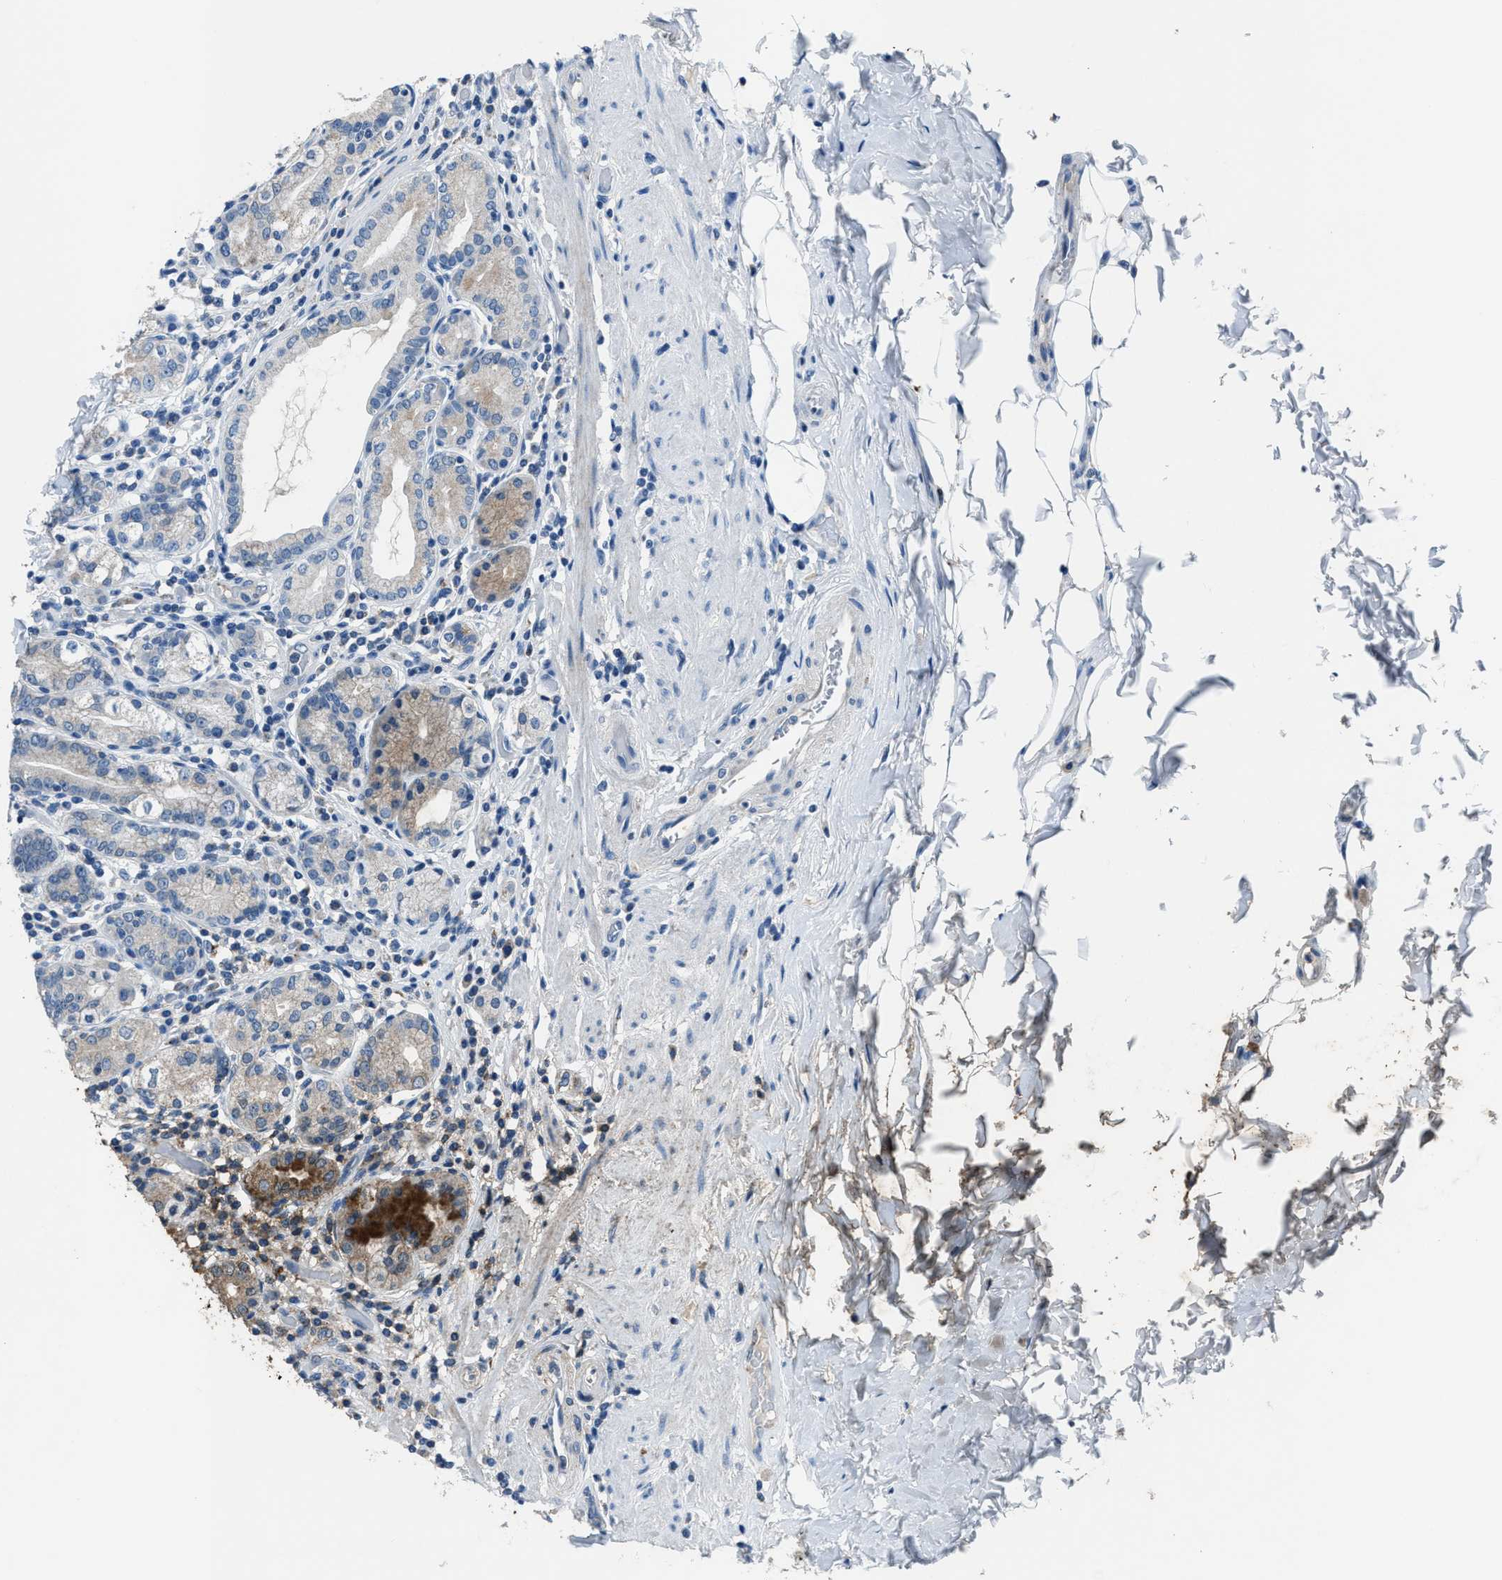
{"staining": {"intensity": "strong", "quantity": "<25%", "location": "cytoplasmic/membranous"}, "tissue": "stomach", "cell_type": "Glandular cells", "image_type": "normal", "snomed": [{"axis": "morphology", "description": "Normal tissue, NOS"}, {"axis": "topography", "description": "Stomach, lower"}], "caption": "Unremarkable stomach was stained to show a protein in brown. There is medium levels of strong cytoplasmic/membranous expression in about <25% of glandular cells. Immunohistochemistry (ihc) stains the protein of interest in brown and the nuclei are stained blue.", "gene": "ADAM2", "patient": {"sex": "female", "age": 76}}